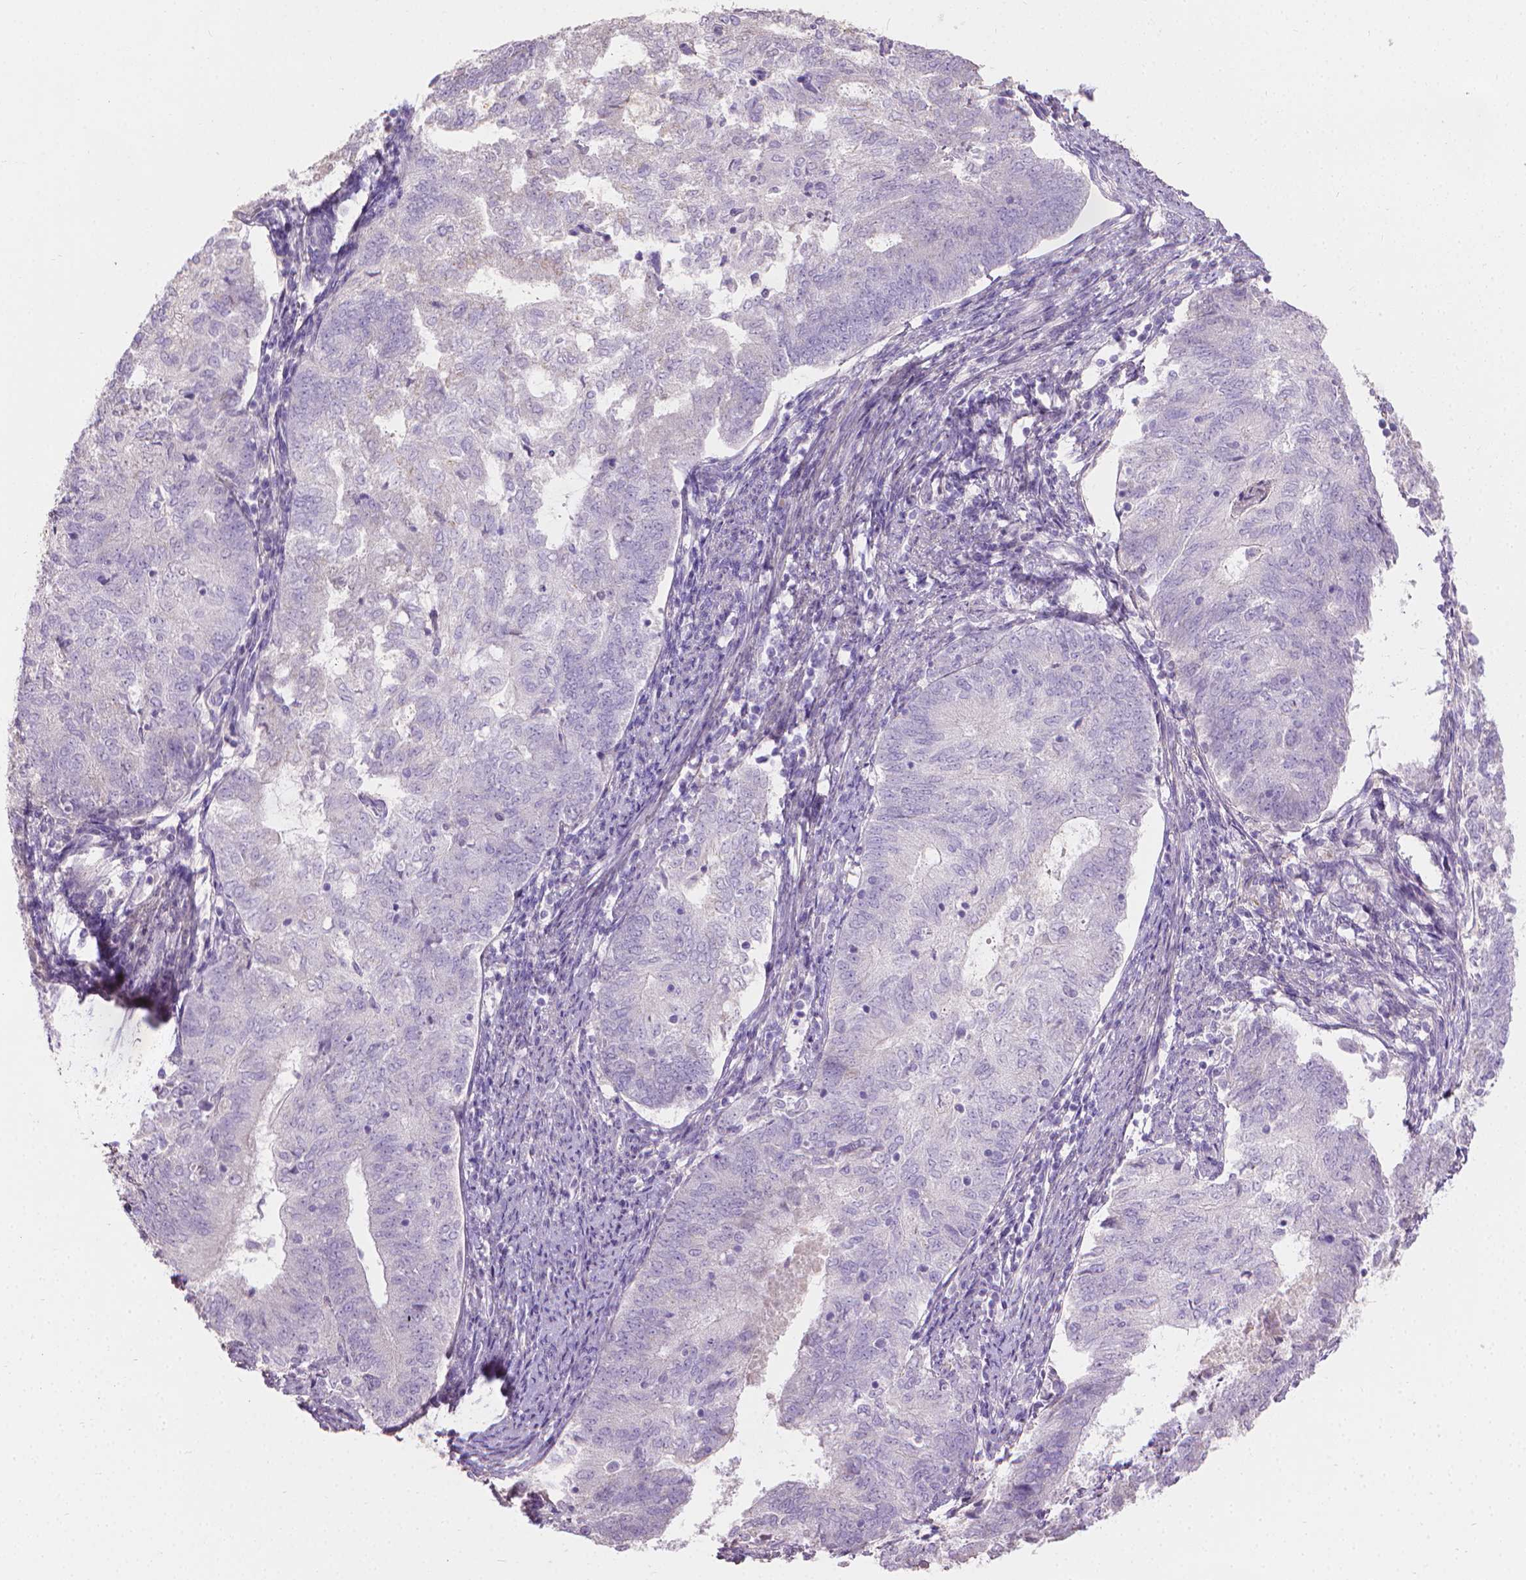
{"staining": {"intensity": "negative", "quantity": "none", "location": "none"}, "tissue": "endometrial cancer", "cell_type": "Tumor cells", "image_type": "cancer", "snomed": [{"axis": "morphology", "description": "Adenocarcinoma, NOS"}, {"axis": "topography", "description": "Endometrium"}], "caption": "A photomicrograph of endometrial adenocarcinoma stained for a protein exhibits no brown staining in tumor cells.", "gene": "CABCOCO1", "patient": {"sex": "female", "age": 65}}